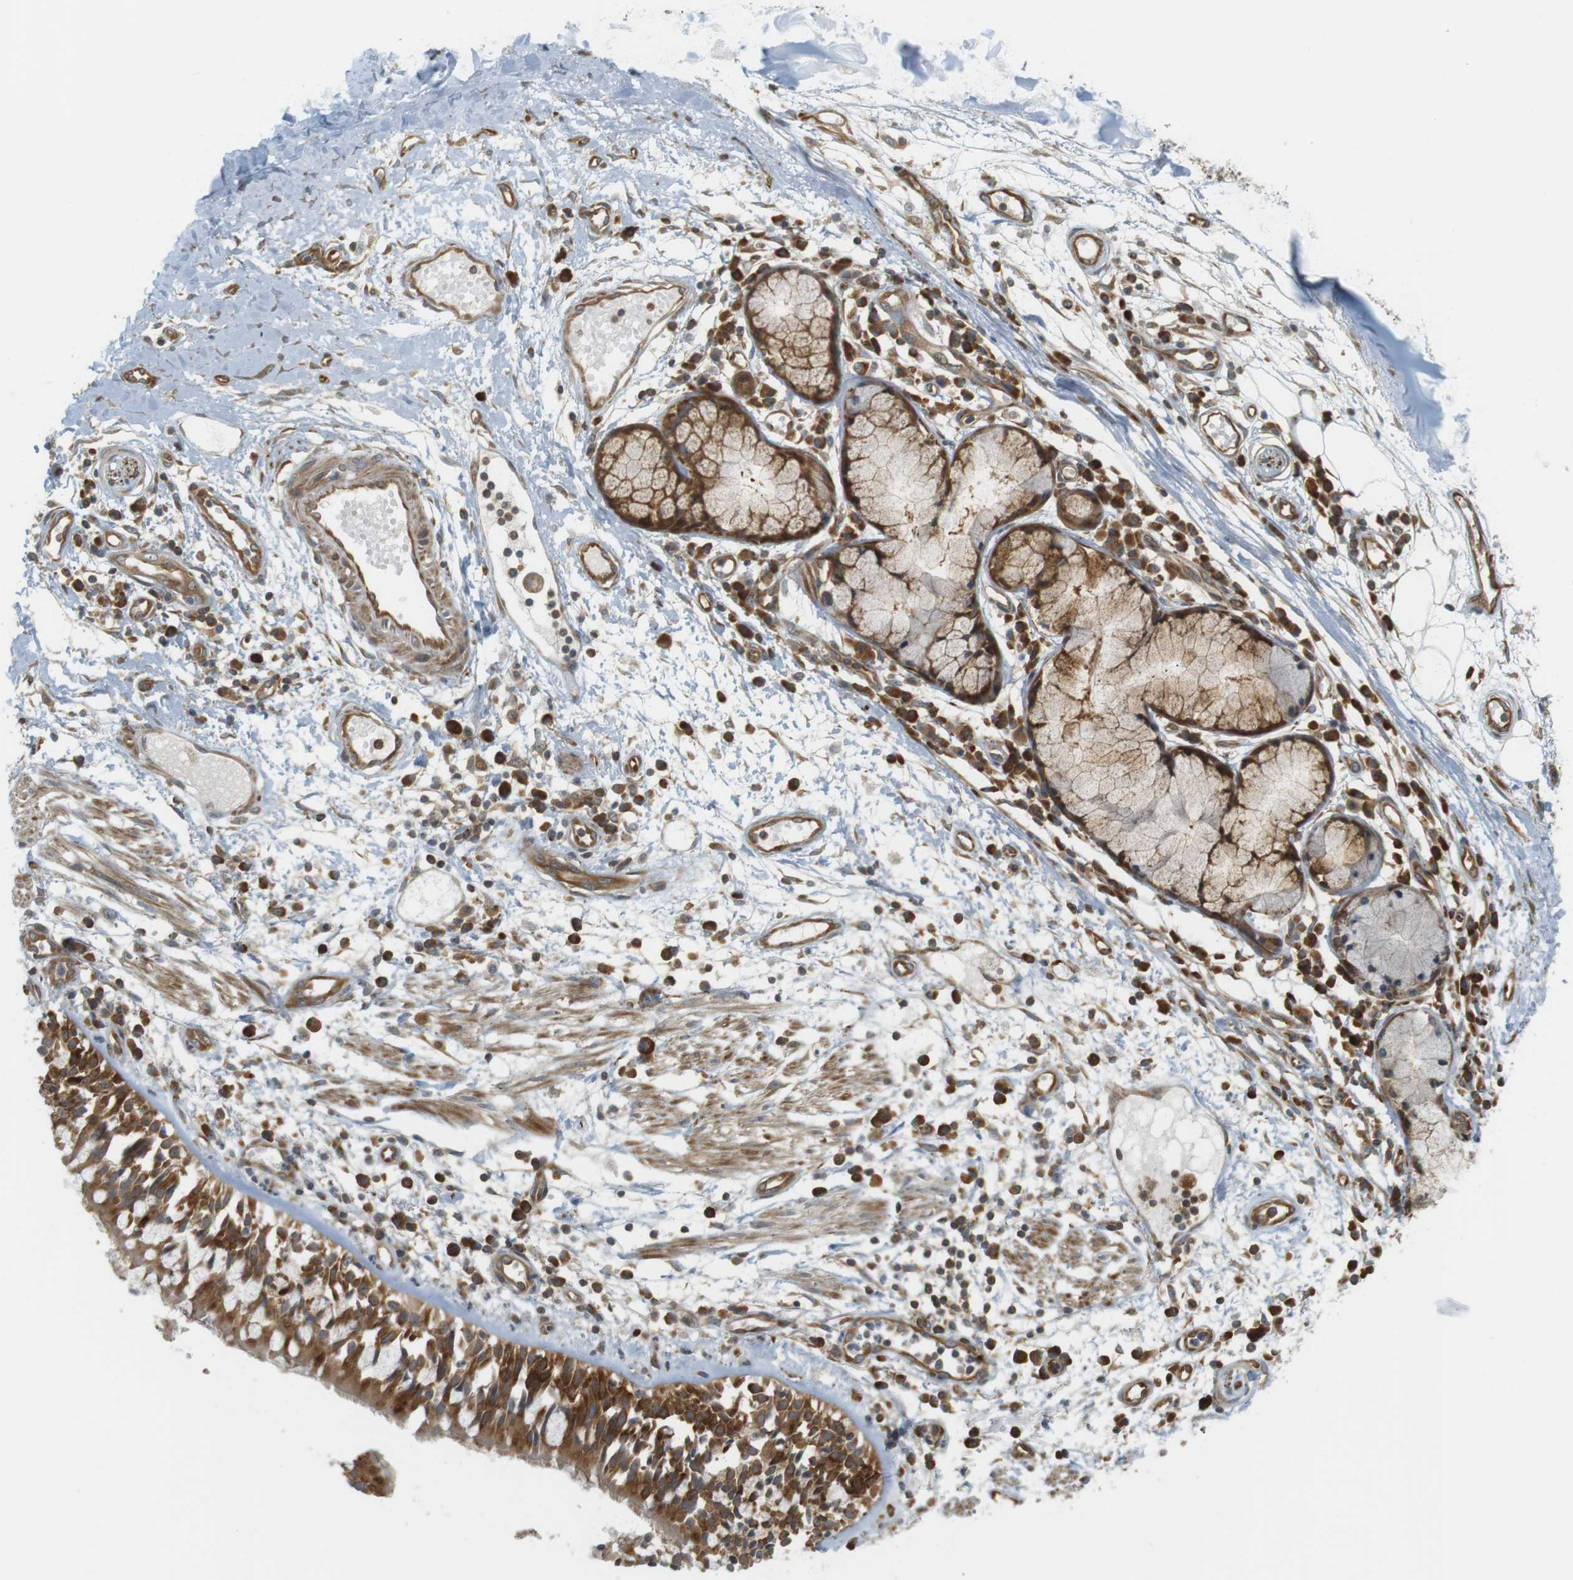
{"staining": {"intensity": "moderate", "quantity": "25%-75%", "location": "cytoplasmic/membranous"}, "tissue": "adipose tissue", "cell_type": "Adipocytes", "image_type": "normal", "snomed": [{"axis": "morphology", "description": "Normal tissue, NOS"}, {"axis": "morphology", "description": "Adenocarcinoma, NOS"}, {"axis": "topography", "description": "Cartilage tissue"}, {"axis": "topography", "description": "Bronchus"}, {"axis": "topography", "description": "Lung"}], "caption": "A high-resolution micrograph shows IHC staining of unremarkable adipose tissue, which exhibits moderate cytoplasmic/membranous expression in approximately 25%-75% of adipocytes.", "gene": "PA2G4", "patient": {"sex": "female", "age": 67}}